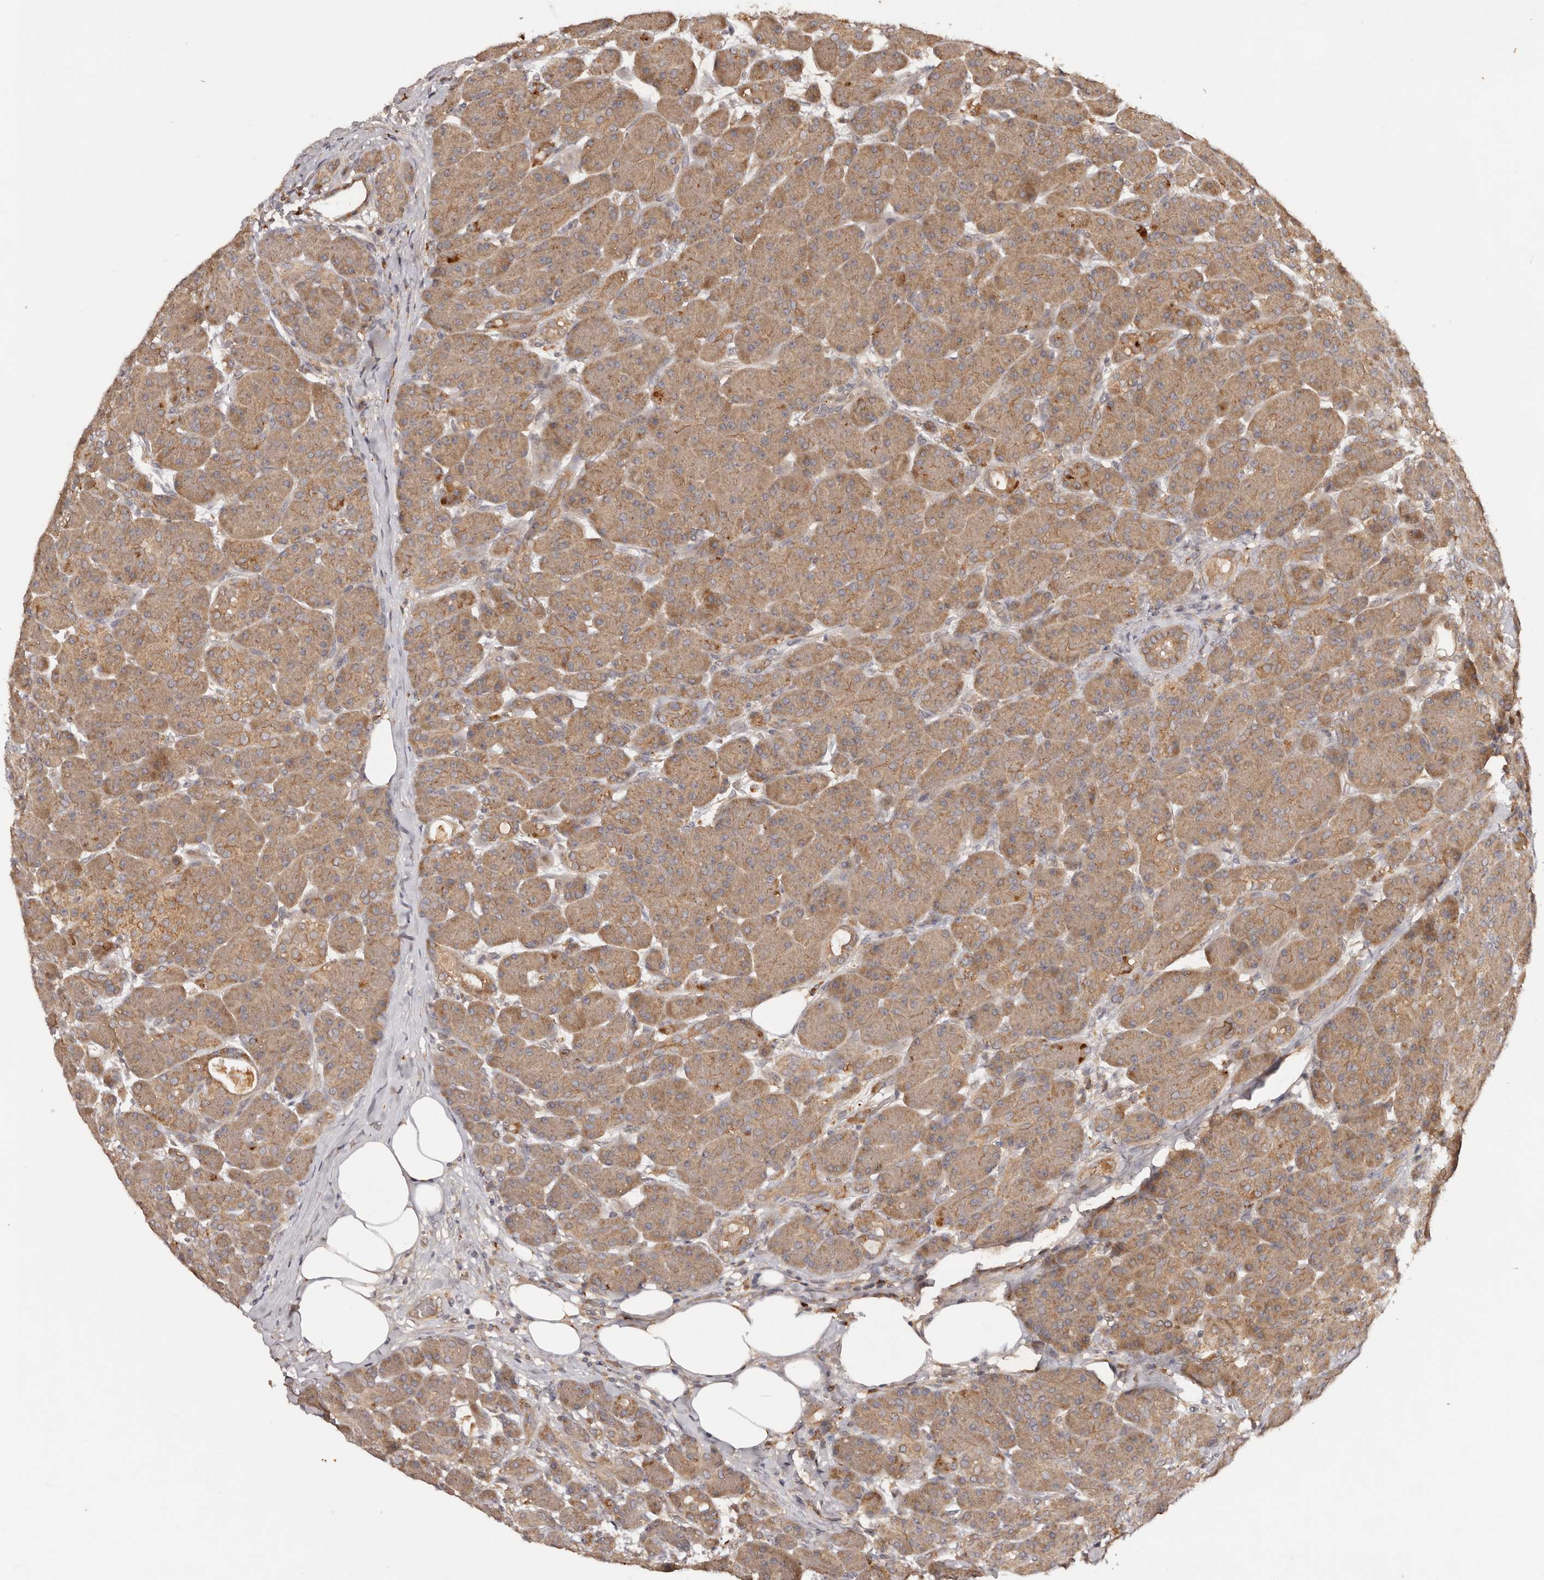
{"staining": {"intensity": "weak", "quantity": ">75%", "location": "cytoplasmic/membranous"}, "tissue": "pancreas", "cell_type": "Exocrine glandular cells", "image_type": "normal", "snomed": [{"axis": "morphology", "description": "Normal tissue, NOS"}, {"axis": "topography", "description": "Pancreas"}], "caption": "Benign pancreas shows weak cytoplasmic/membranous expression in approximately >75% of exocrine glandular cells, visualized by immunohistochemistry. Nuclei are stained in blue.", "gene": "PKIB", "patient": {"sex": "male", "age": 63}}